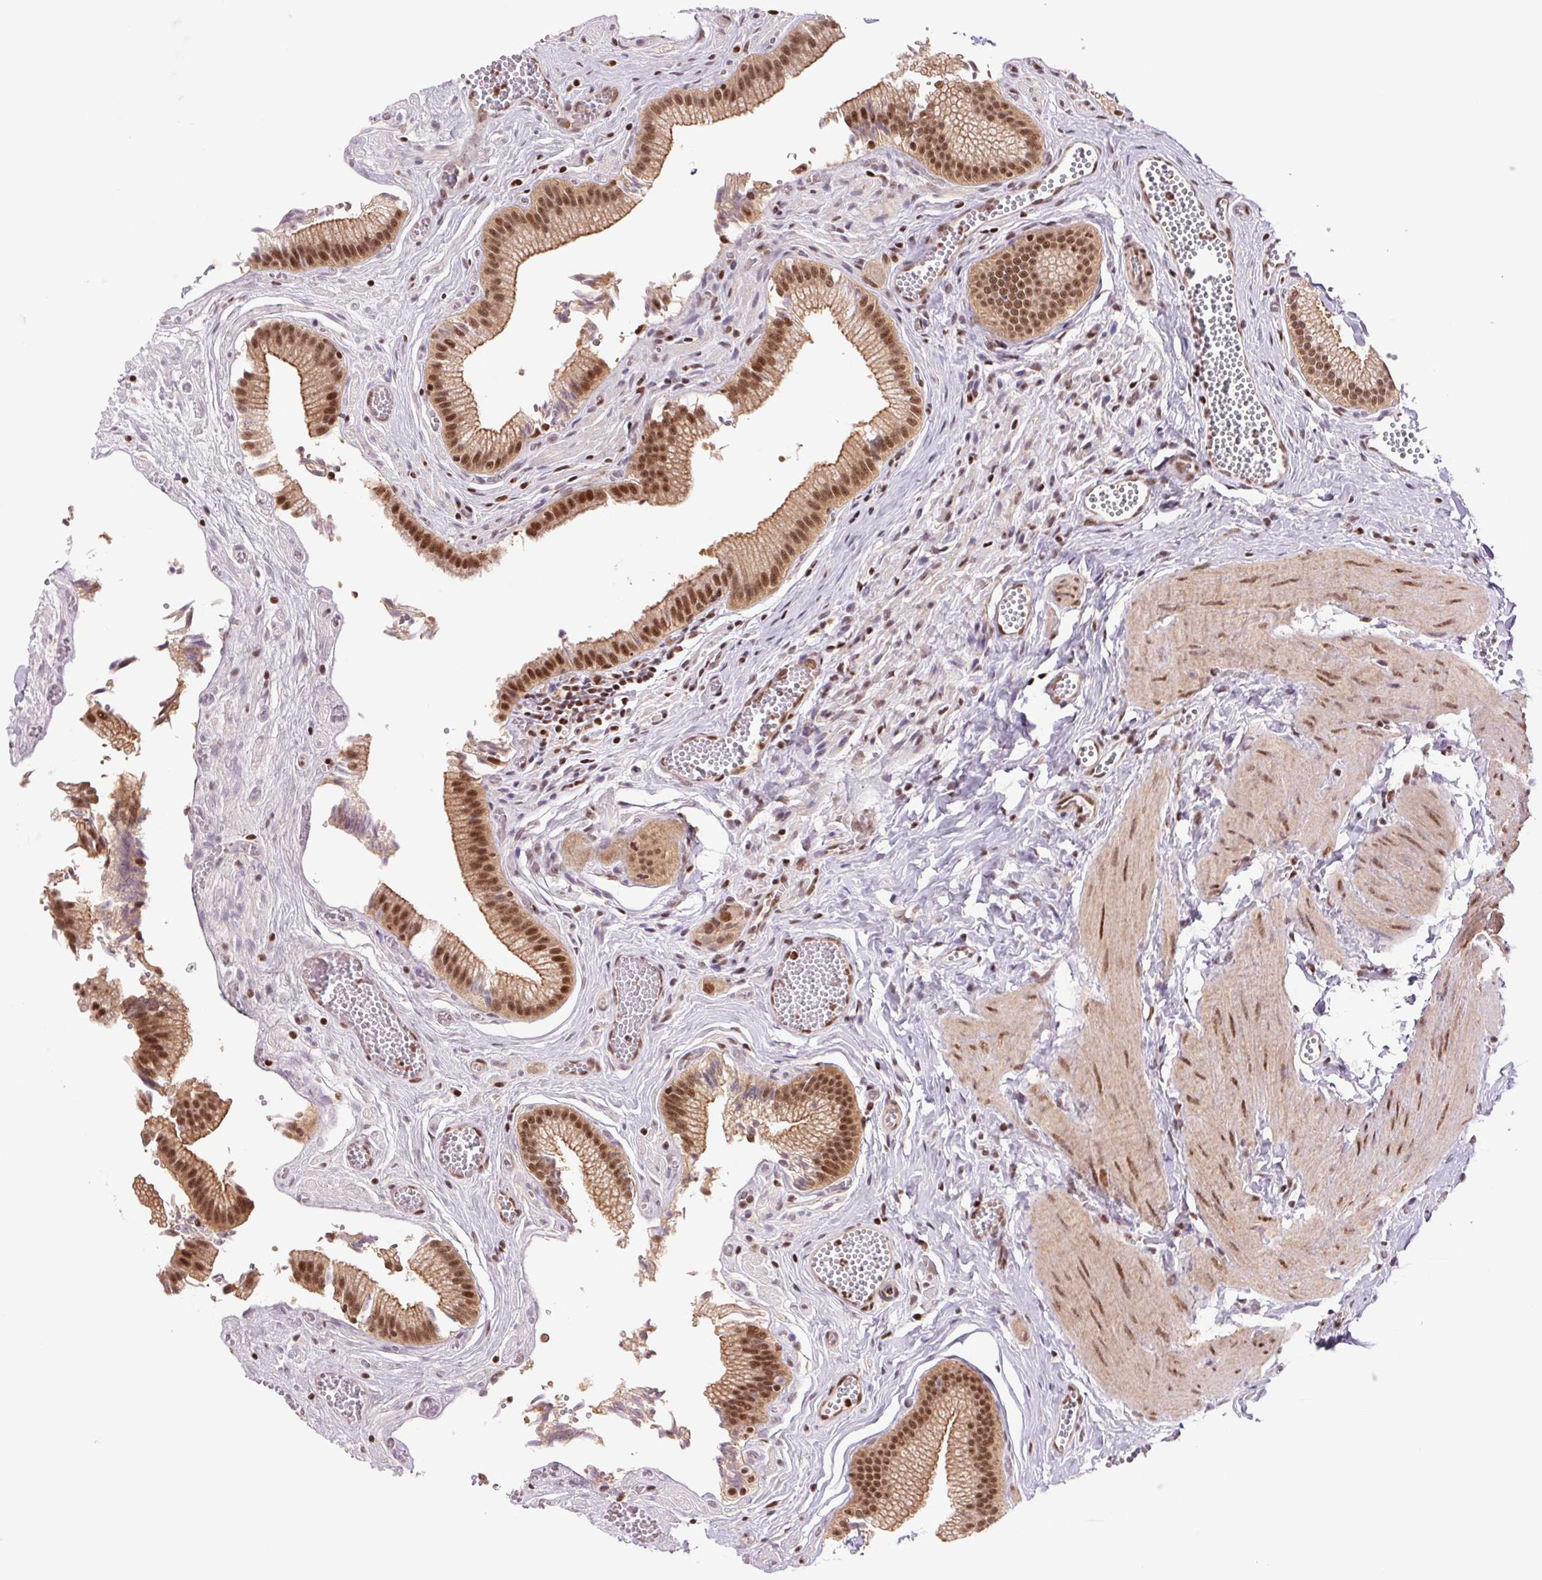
{"staining": {"intensity": "strong", "quantity": ">75%", "location": "cytoplasmic/membranous,nuclear"}, "tissue": "gallbladder", "cell_type": "Glandular cells", "image_type": "normal", "snomed": [{"axis": "morphology", "description": "Normal tissue, NOS"}, {"axis": "topography", "description": "Gallbladder"}, {"axis": "topography", "description": "Peripheral nerve tissue"}], "caption": "Strong cytoplasmic/membranous,nuclear positivity for a protein is present in about >75% of glandular cells of unremarkable gallbladder using immunohistochemistry.", "gene": "CWC25", "patient": {"sex": "male", "age": 17}}